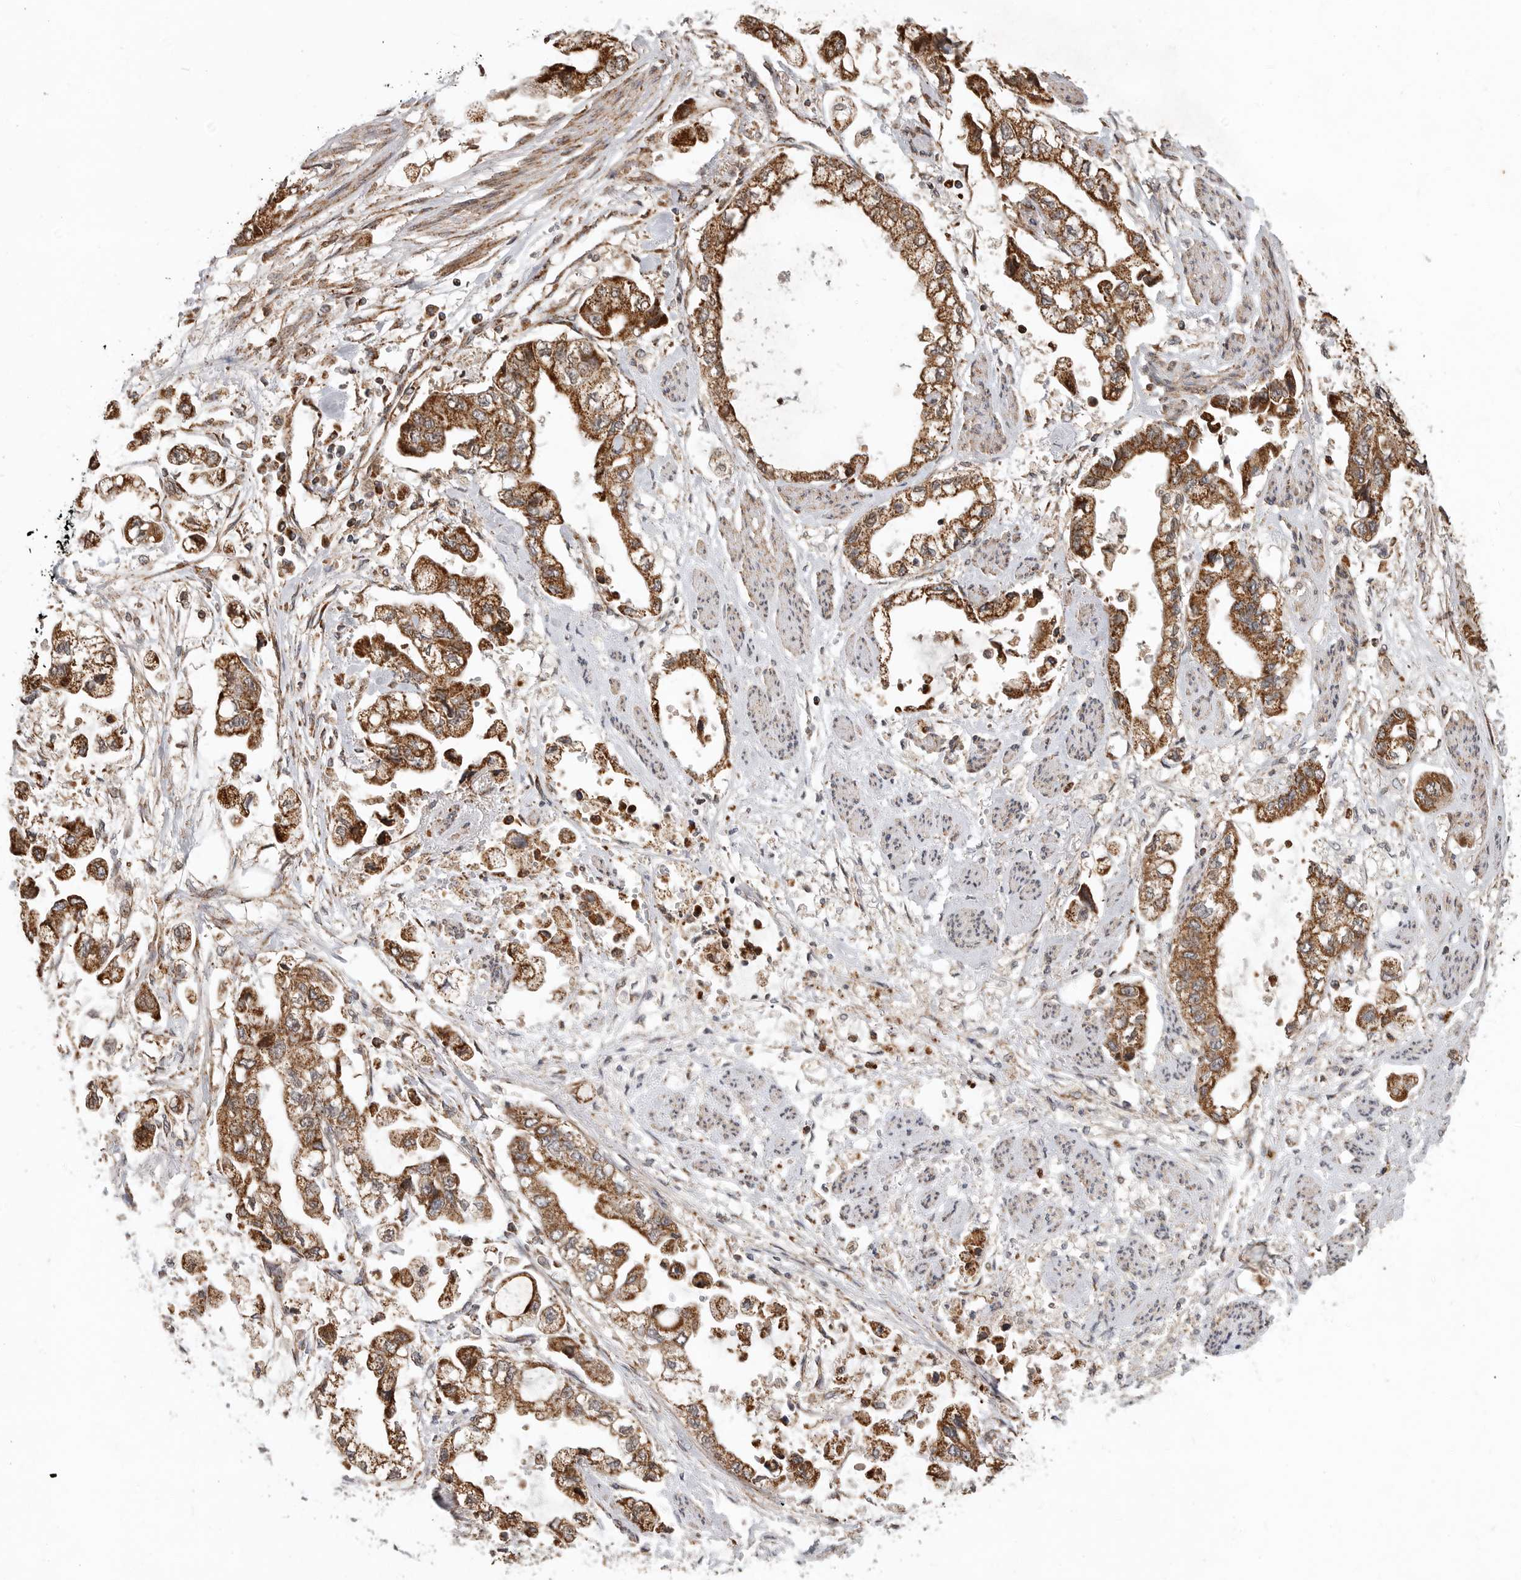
{"staining": {"intensity": "strong", "quantity": ">75%", "location": "cytoplasmic/membranous"}, "tissue": "stomach cancer", "cell_type": "Tumor cells", "image_type": "cancer", "snomed": [{"axis": "morphology", "description": "Adenocarcinoma, NOS"}, {"axis": "topography", "description": "Stomach"}], "caption": "Immunohistochemical staining of stomach cancer (adenocarcinoma) shows strong cytoplasmic/membranous protein staining in approximately >75% of tumor cells. (DAB IHC with brightfield microscopy, high magnification).", "gene": "GCNT2", "patient": {"sex": "male", "age": 62}}